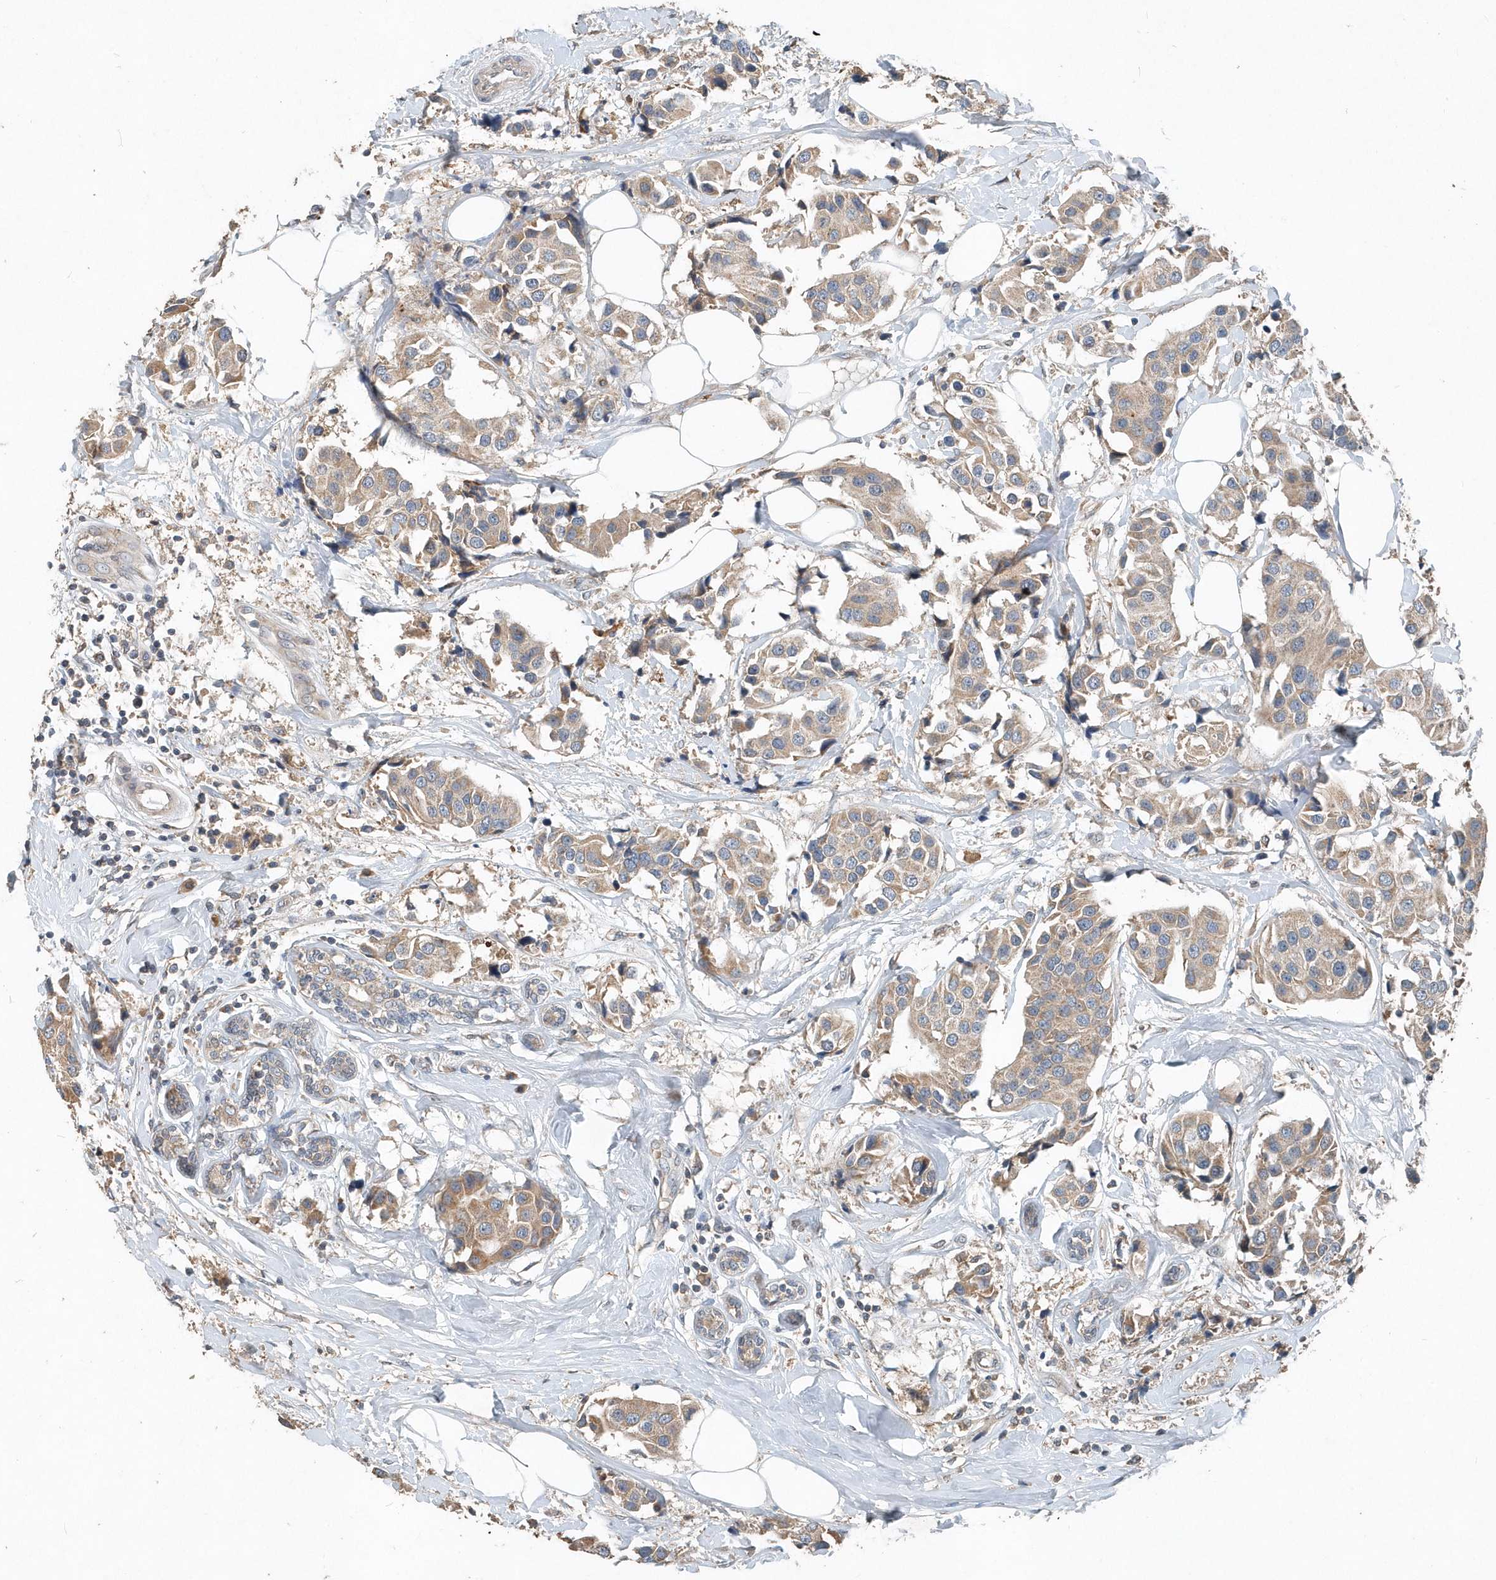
{"staining": {"intensity": "weak", "quantity": ">75%", "location": "cytoplasmic/membranous"}, "tissue": "breast cancer", "cell_type": "Tumor cells", "image_type": "cancer", "snomed": [{"axis": "morphology", "description": "Normal tissue, NOS"}, {"axis": "morphology", "description": "Duct carcinoma"}, {"axis": "topography", "description": "Breast"}], "caption": "A brown stain highlights weak cytoplasmic/membranous staining of a protein in breast invasive ductal carcinoma tumor cells.", "gene": "SCFD2", "patient": {"sex": "female", "age": 39}}